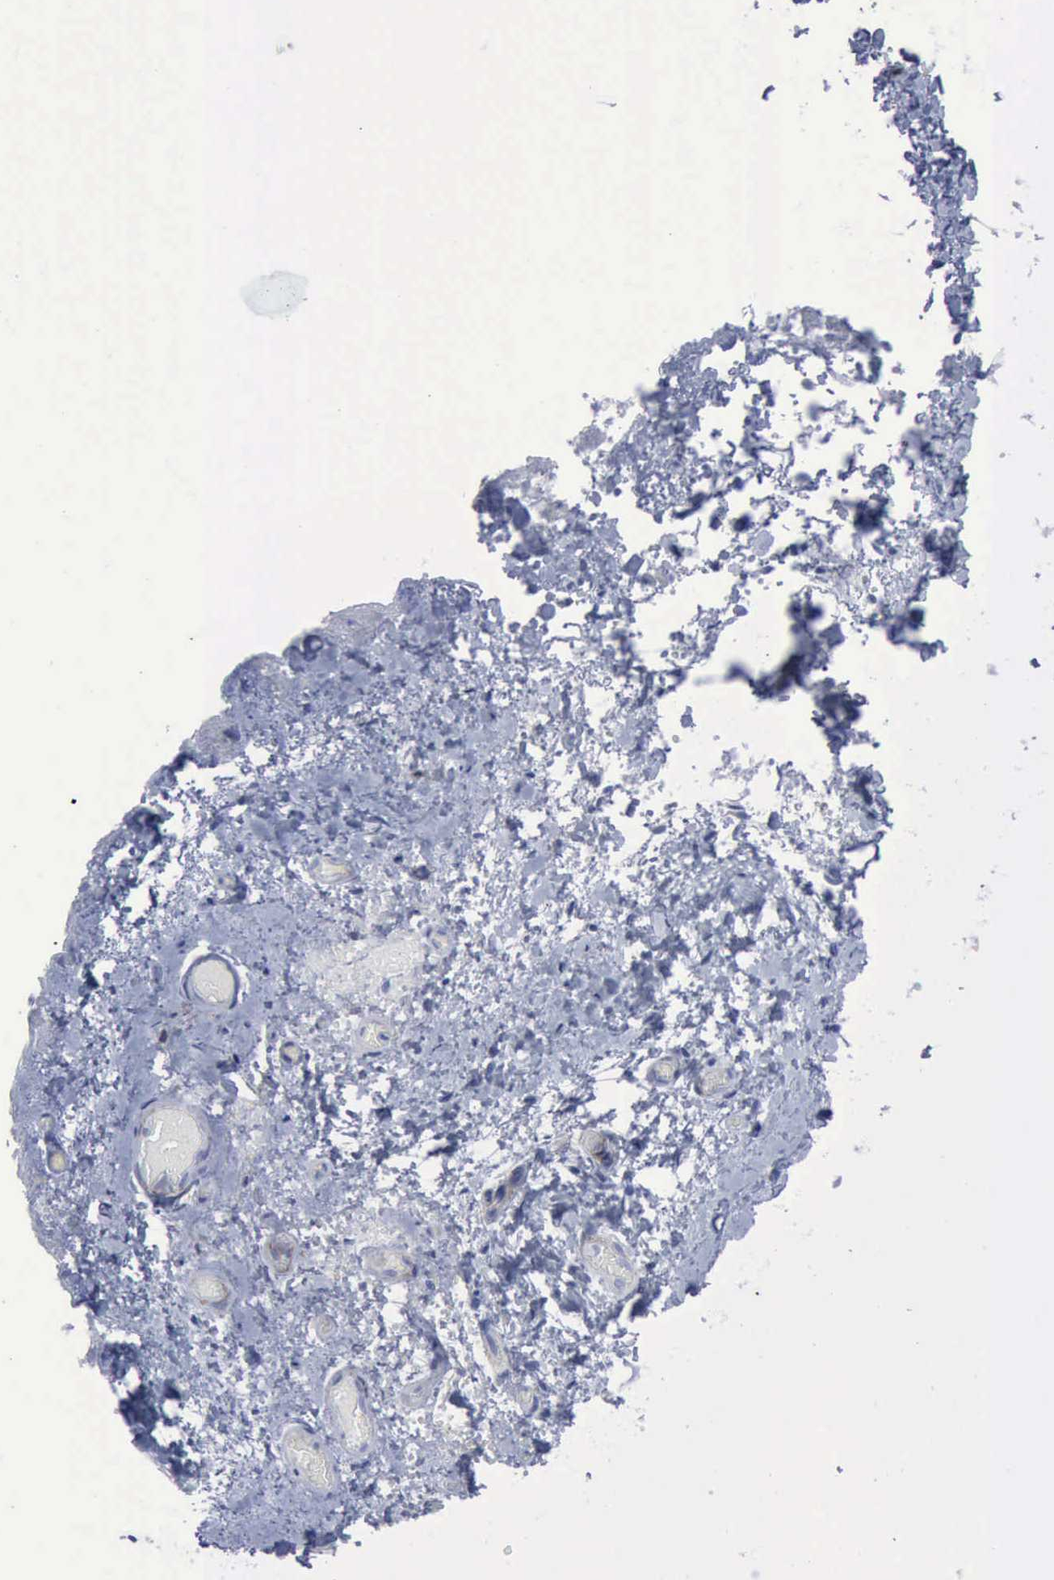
{"staining": {"intensity": "negative", "quantity": "none", "location": "none"}, "tissue": "skeletal muscle", "cell_type": "Myocytes", "image_type": "normal", "snomed": [{"axis": "morphology", "description": "Normal tissue, NOS"}, {"axis": "topography", "description": "Skeletal muscle"}, {"axis": "topography", "description": "Soft tissue"}], "caption": "Immunohistochemistry (IHC) photomicrograph of unremarkable skeletal muscle: skeletal muscle stained with DAB shows no significant protein expression in myocytes.", "gene": "NGFR", "patient": {"sex": "female", "age": 58}}